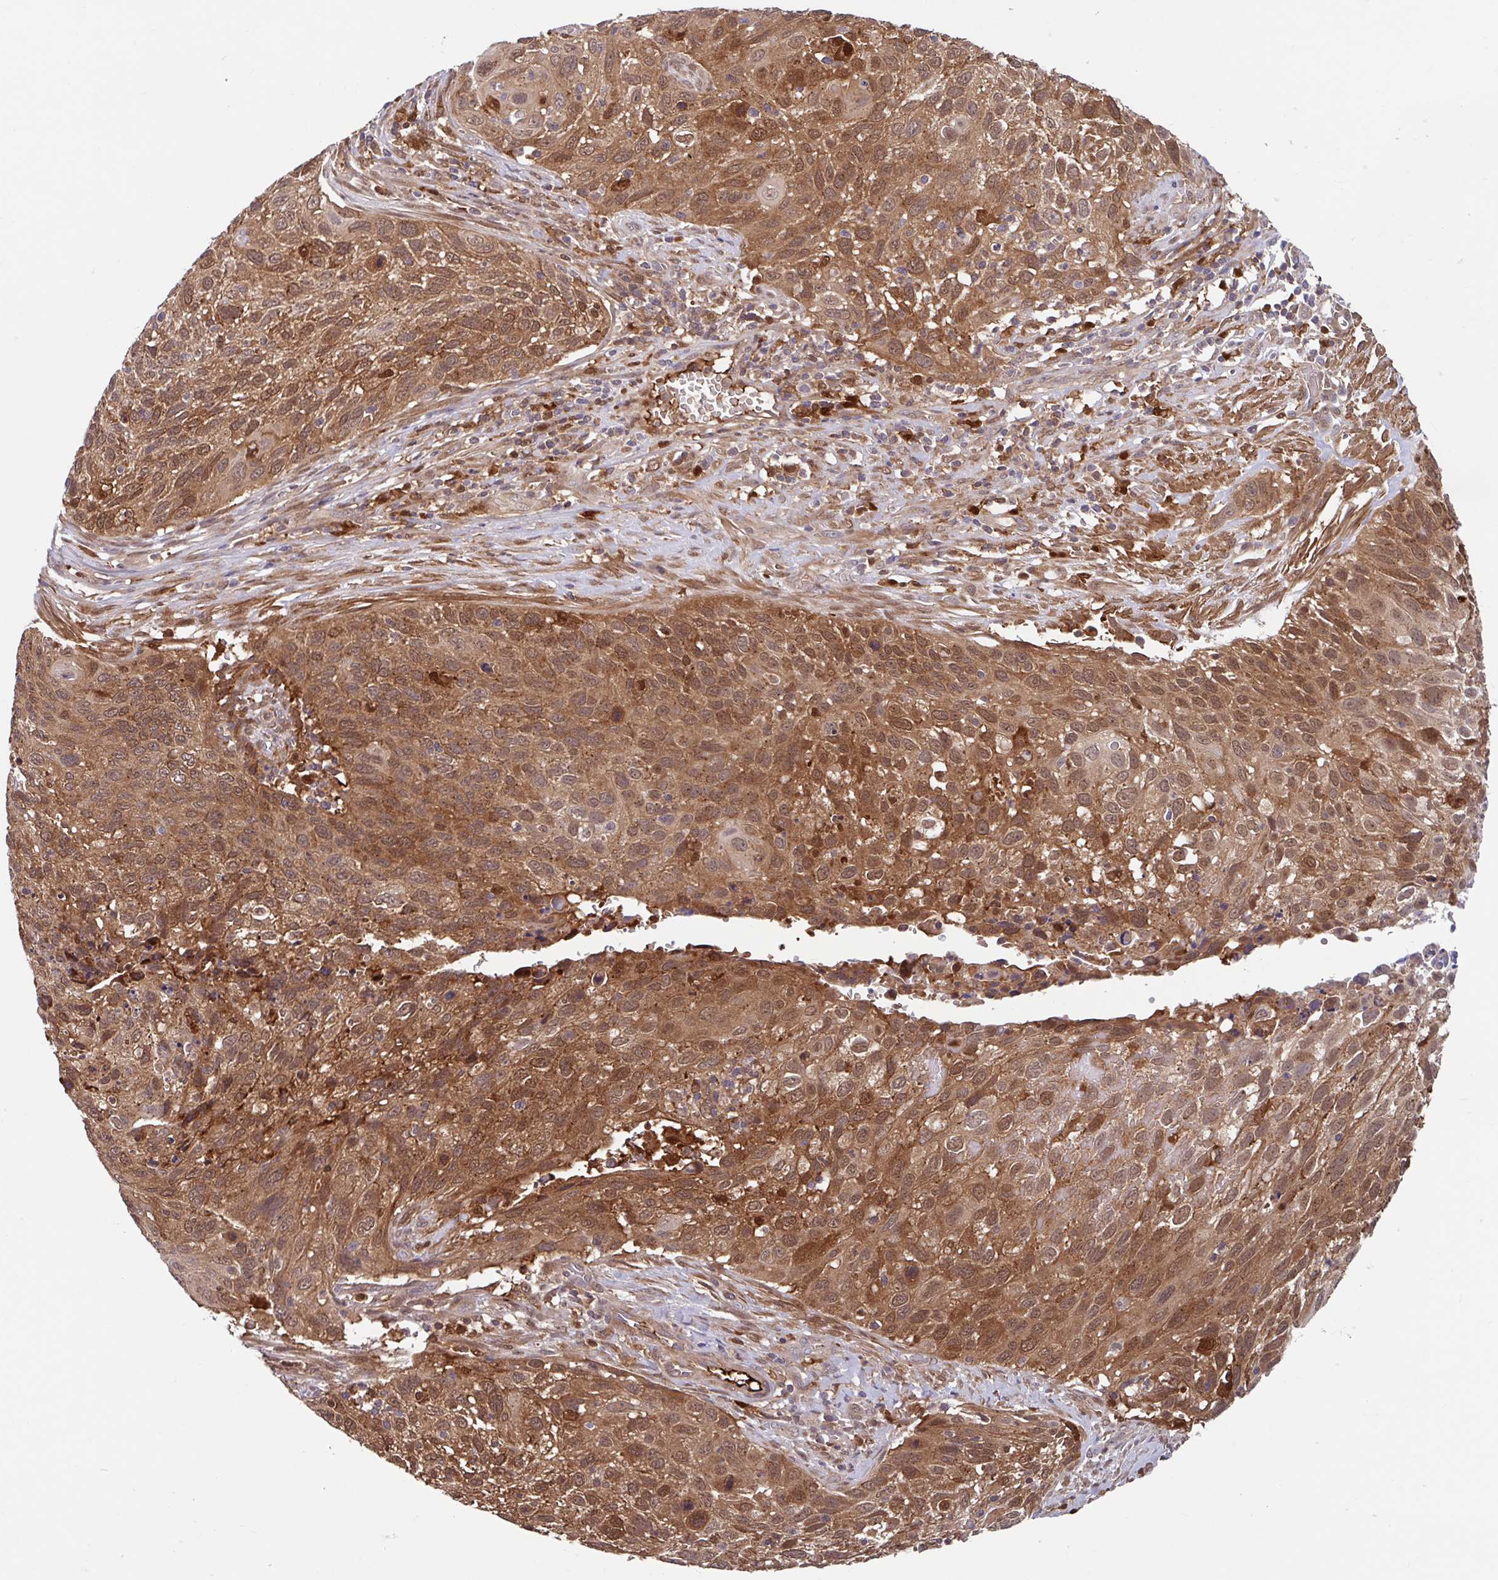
{"staining": {"intensity": "moderate", "quantity": ">75%", "location": "cytoplasmic/membranous,nuclear"}, "tissue": "cervical cancer", "cell_type": "Tumor cells", "image_type": "cancer", "snomed": [{"axis": "morphology", "description": "Squamous cell carcinoma, NOS"}, {"axis": "topography", "description": "Cervix"}], "caption": "The photomicrograph reveals staining of squamous cell carcinoma (cervical), revealing moderate cytoplasmic/membranous and nuclear protein expression (brown color) within tumor cells.", "gene": "BLVRA", "patient": {"sex": "female", "age": 70}}